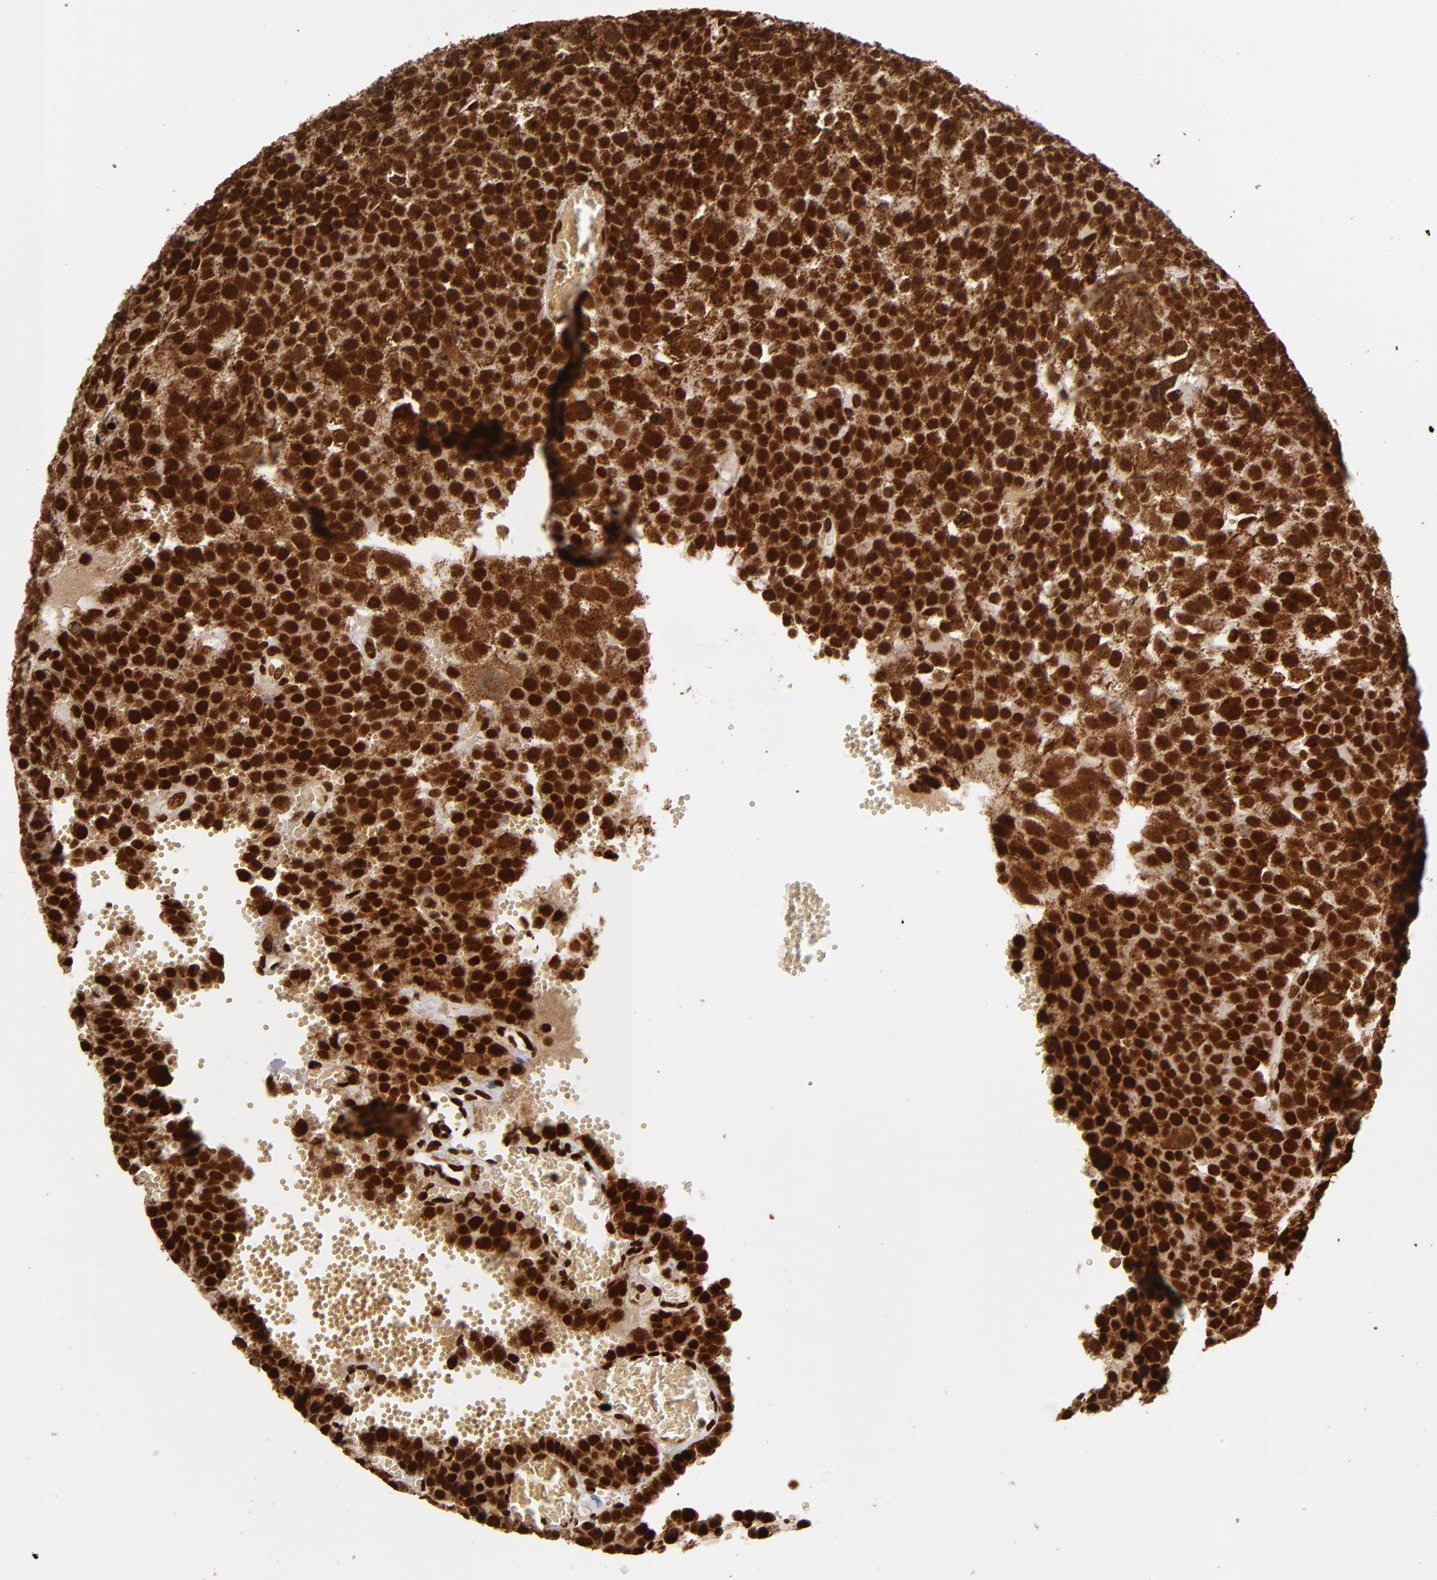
{"staining": {"intensity": "strong", "quantity": ">75%", "location": "cytoplasmic/membranous,nuclear"}, "tissue": "testis cancer", "cell_type": "Tumor cells", "image_type": "cancer", "snomed": [{"axis": "morphology", "description": "Seminoma, NOS"}, {"axis": "topography", "description": "Testis"}], "caption": "Immunohistochemistry photomicrograph of human testis cancer (seminoma) stained for a protein (brown), which shows high levels of strong cytoplasmic/membranous and nuclear expression in about >75% of tumor cells.", "gene": "CUL3", "patient": {"sex": "male", "age": 71}}